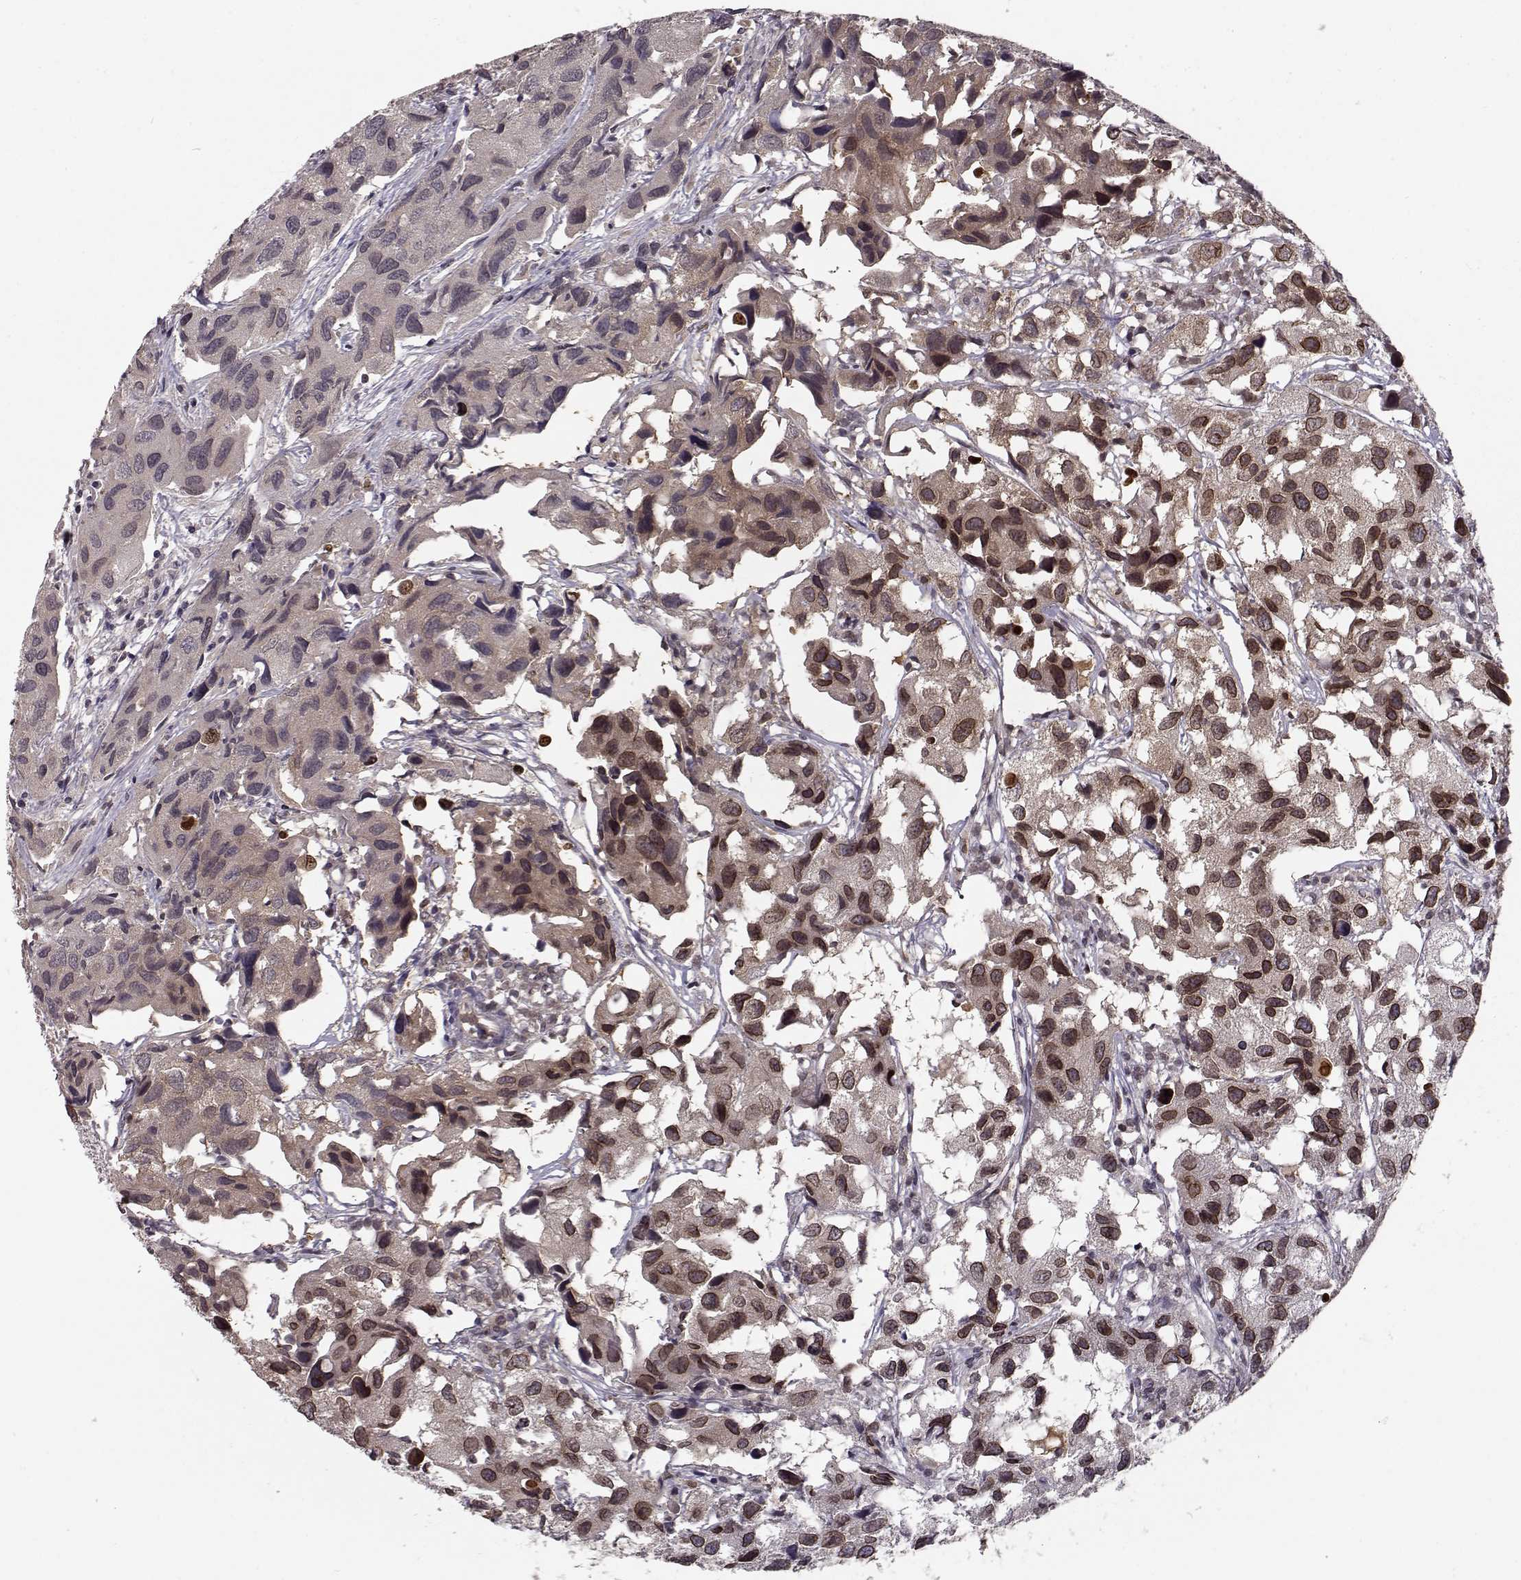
{"staining": {"intensity": "moderate", "quantity": ">75%", "location": "cytoplasmic/membranous,nuclear"}, "tissue": "urothelial cancer", "cell_type": "Tumor cells", "image_type": "cancer", "snomed": [{"axis": "morphology", "description": "Urothelial carcinoma, High grade"}, {"axis": "topography", "description": "Urinary bladder"}], "caption": "Moderate cytoplasmic/membranous and nuclear positivity for a protein is present in about >75% of tumor cells of urothelial carcinoma (high-grade) using immunohistochemistry.", "gene": "NUP37", "patient": {"sex": "male", "age": 79}}